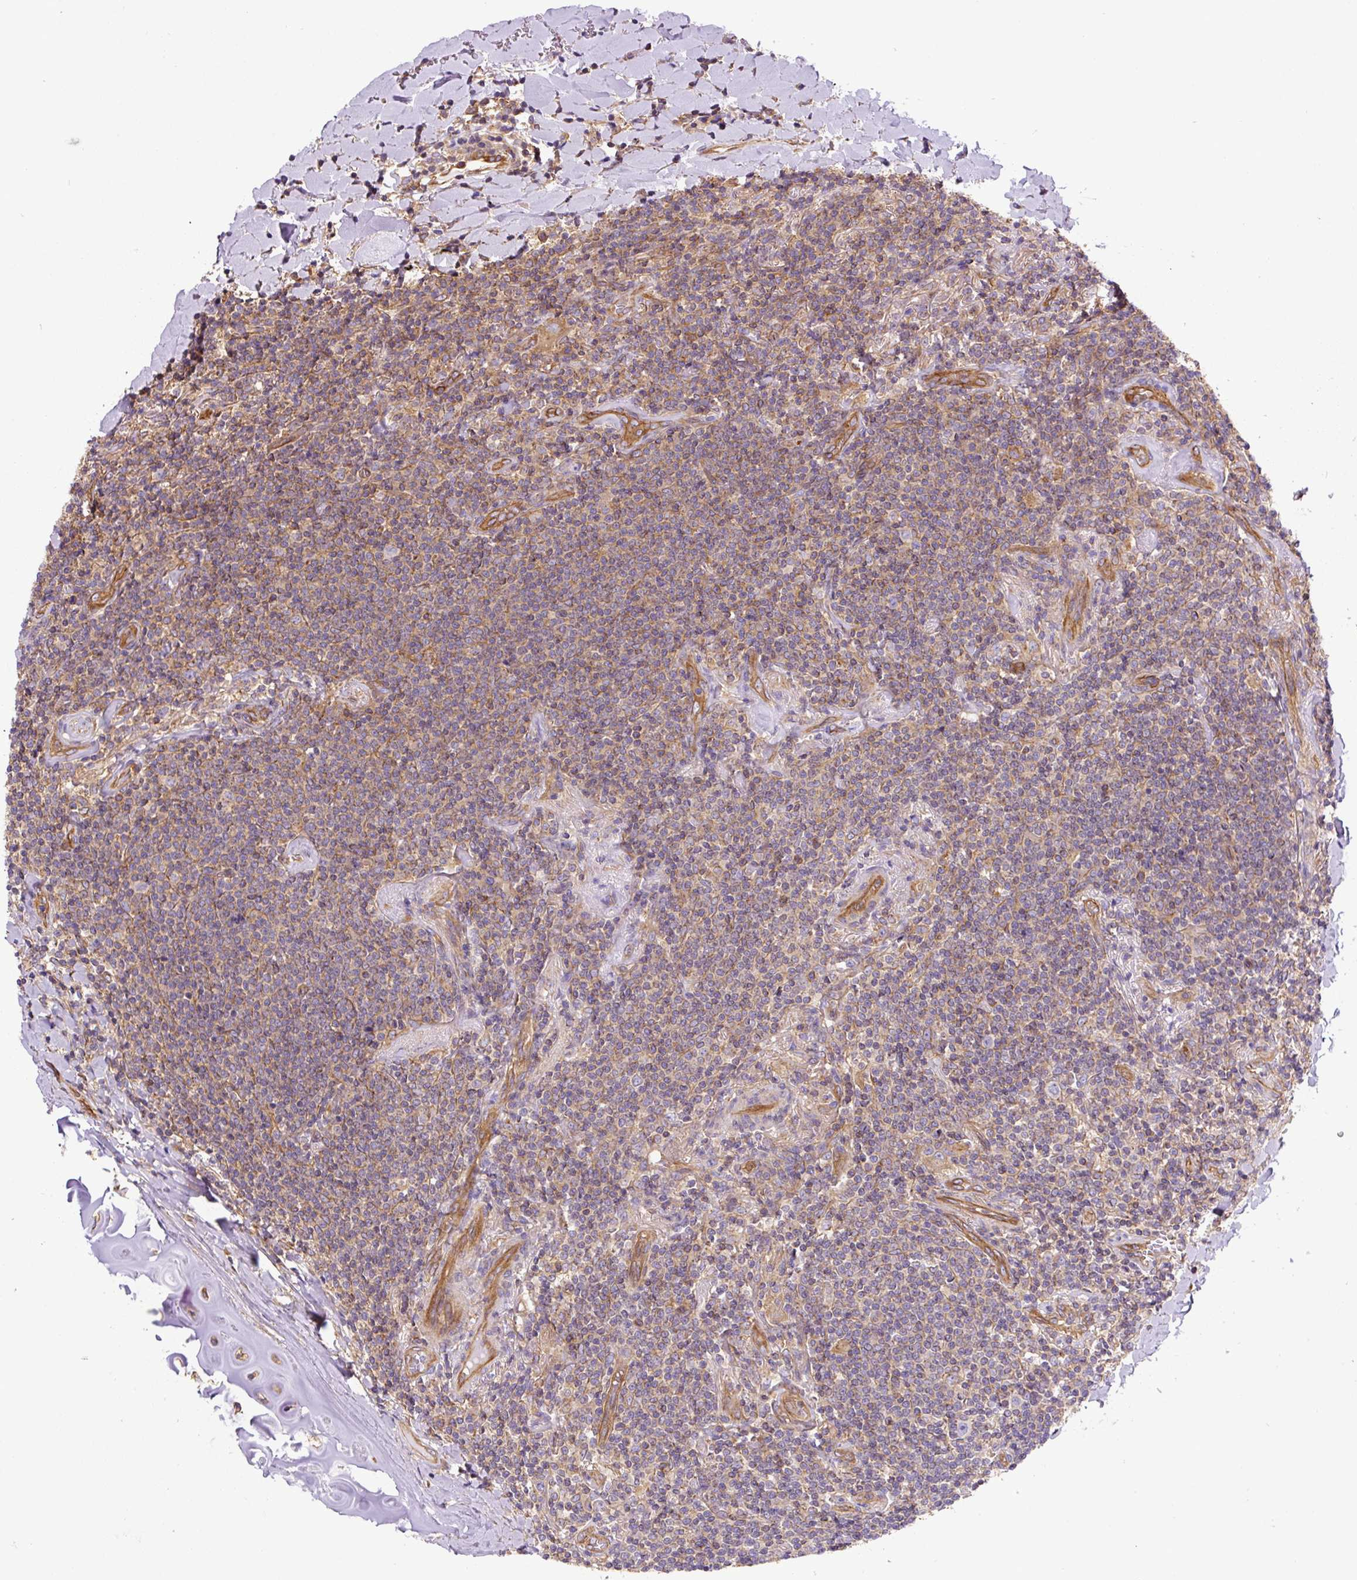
{"staining": {"intensity": "weak", "quantity": "25%-75%", "location": "cytoplasmic/membranous"}, "tissue": "lymphoma", "cell_type": "Tumor cells", "image_type": "cancer", "snomed": [{"axis": "morphology", "description": "Malignant lymphoma, non-Hodgkin's type, Low grade"}, {"axis": "topography", "description": "Lung"}], "caption": "The image exhibits staining of low-grade malignant lymphoma, non-Hodgkin's type, revealing weak cytoplasmic/membranous protein staining (brown color) within tumor cells. Using DAB (3,3'-diaminobenzidine) (brown) and hematoxylin (blue) stains, captured at high magnification using brightfield microscopy.", "gene": "DCTN1", "patient": {"sex": "female", "age": 71}}